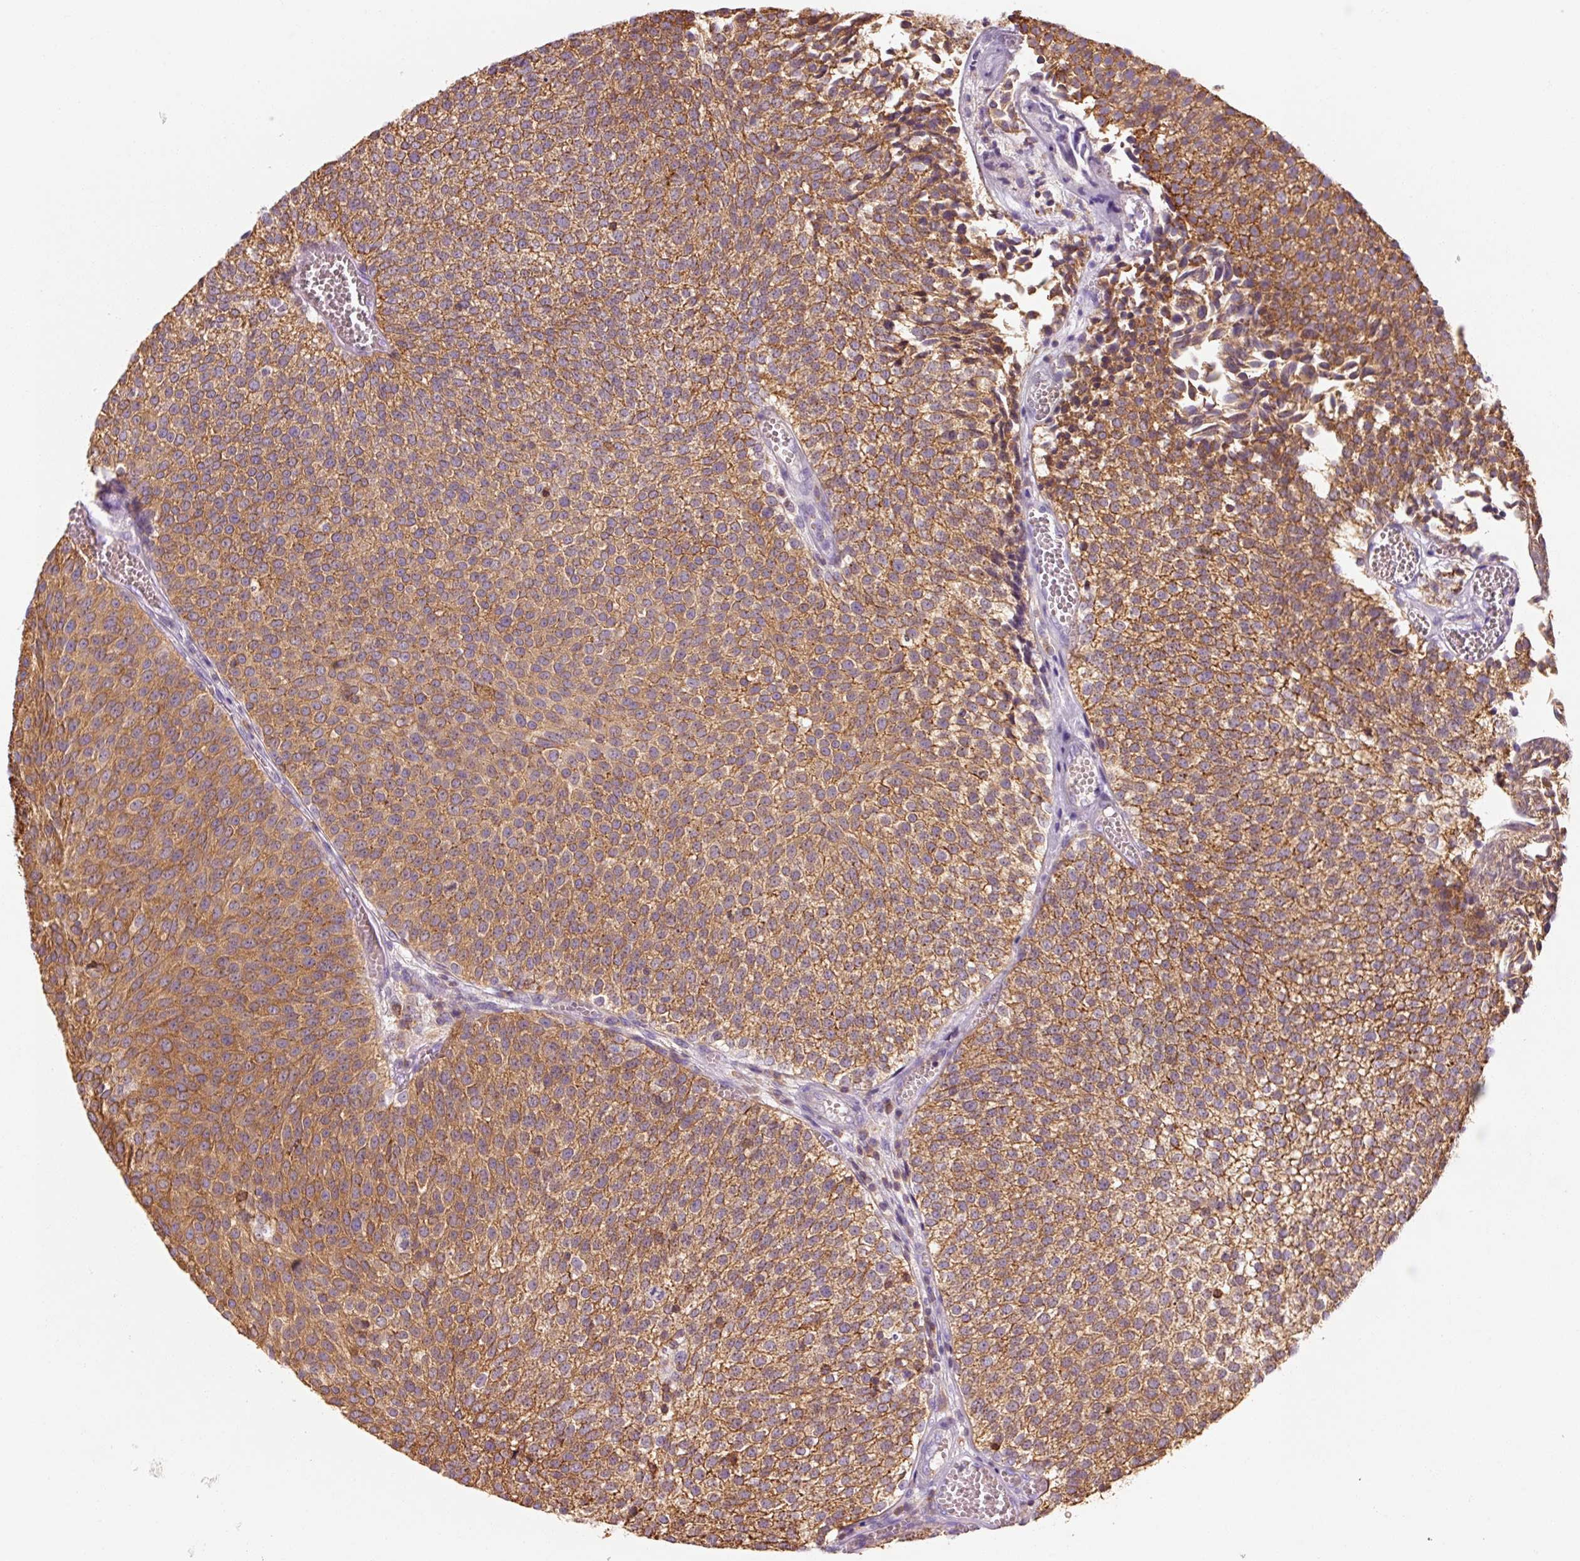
{"staining": {"intensity": "strong", "quantity": ">75%", "location": "cytoplasmic/membranous"}, "tissue": "urothelial cancer", "cell_type": "Tumor cells", "image_type": "cancer", "snomed": [{"axis": "morphology", "description": "Urothelial carcinoma, Low grade"}, {"axis": "topography", "description": "Urinary bladder"}], "caption": "An image of human low-grade urothelial carcinoma stained for a protein exhibits strong cytoplasmic/membranous brown staining in tumor cells.", "gene": "OR8K1", "patient": {"sex": "female", "age": 79}}